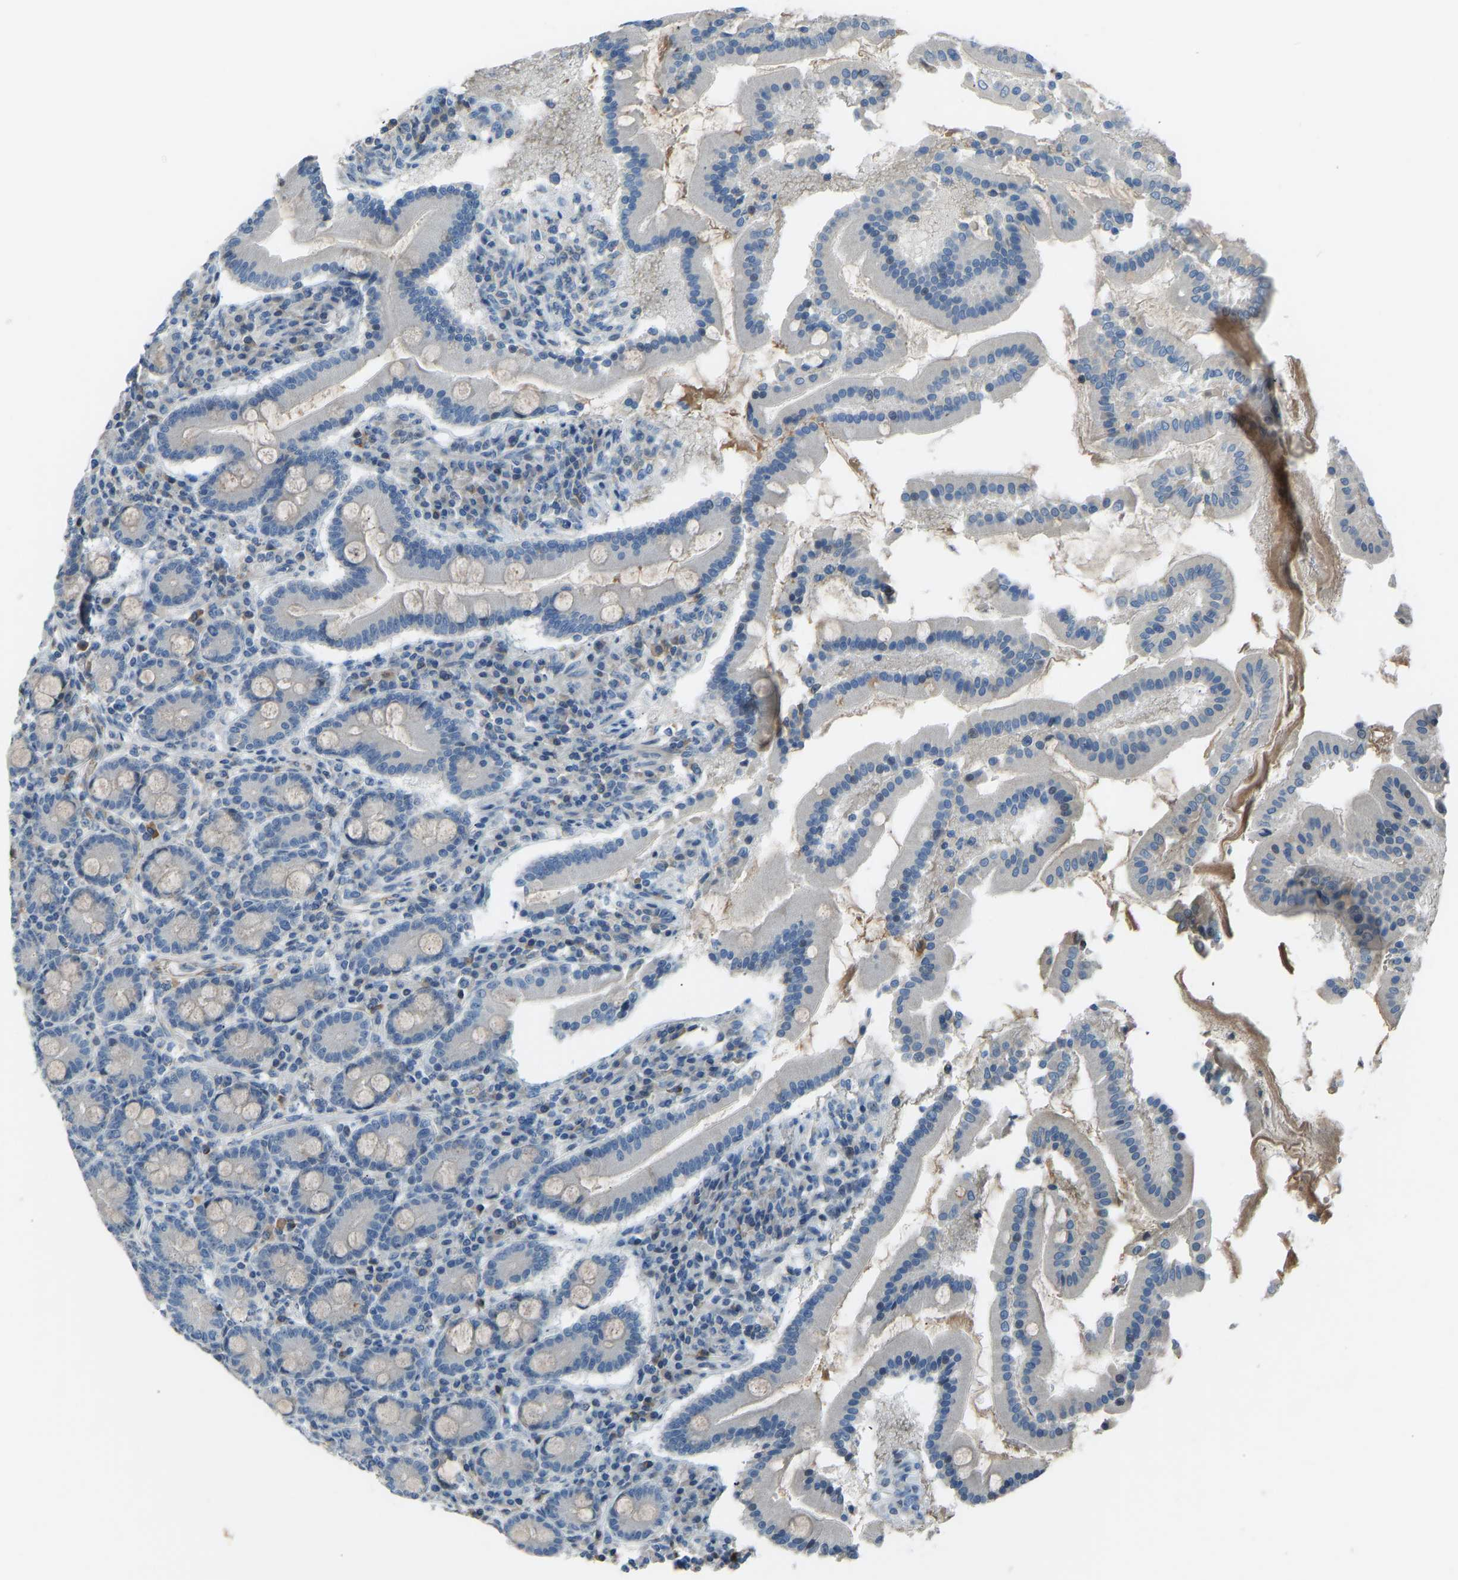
{"staining": {"intensity": "negative", "quantity": "none", "location": "none"}, "tissue": "duodenum", "cell_type": "Glandular cells", "image_type": "normal", "snomed": [{"axis": "morphology", "description": "Normal tissue, NOS"}, {"axis": "topography", "description": "Duodenum"}], "caption": "This is an immunohistochemistry histopathology image of normal duodenum. There is no expression in glandular cells.", "gene": "FBLN2", "patient": {"sex": "male", "age": 50}}